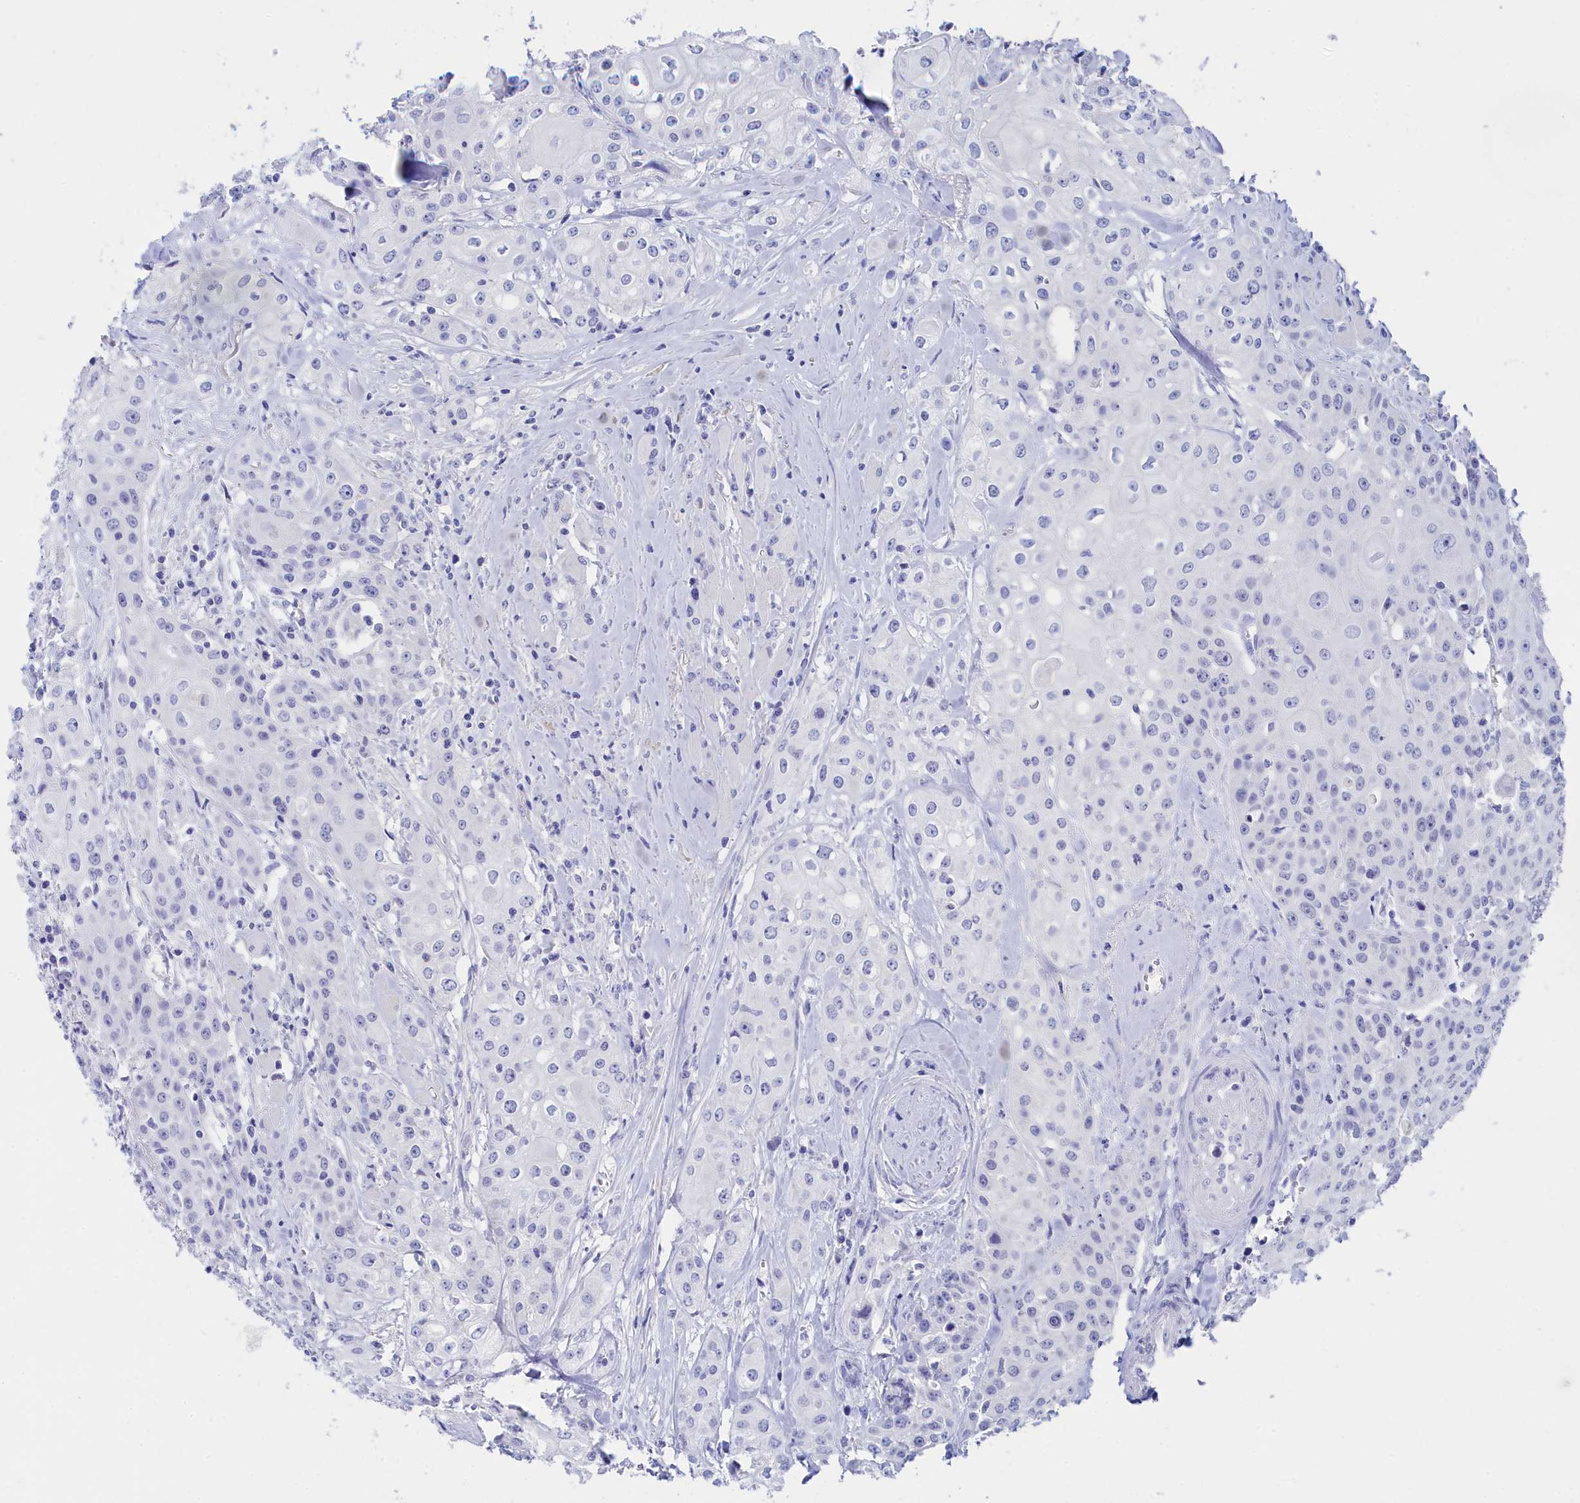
{"staining": {"intensity": "negative", "quantity": "none", "location": "none"}, "tissue": "head and neck cancer", "cell_type": "Tumor cells", "image_type": "cancer", "snomed": [{"axis": "morphology", "description": "Squamous cell carcinoma, NOS"}, {"axis": "topography", "description": "Oral tissue"}, {"axis": "topography", "description": "Head-Neck"}], "caption": "This is an immunohistochemistry micrograph of head and neck squamous cell carcinoma. There is no expression in tumor cells.", "gene": "TRIM10", "patient": {"sex": "female", "age": 82}}